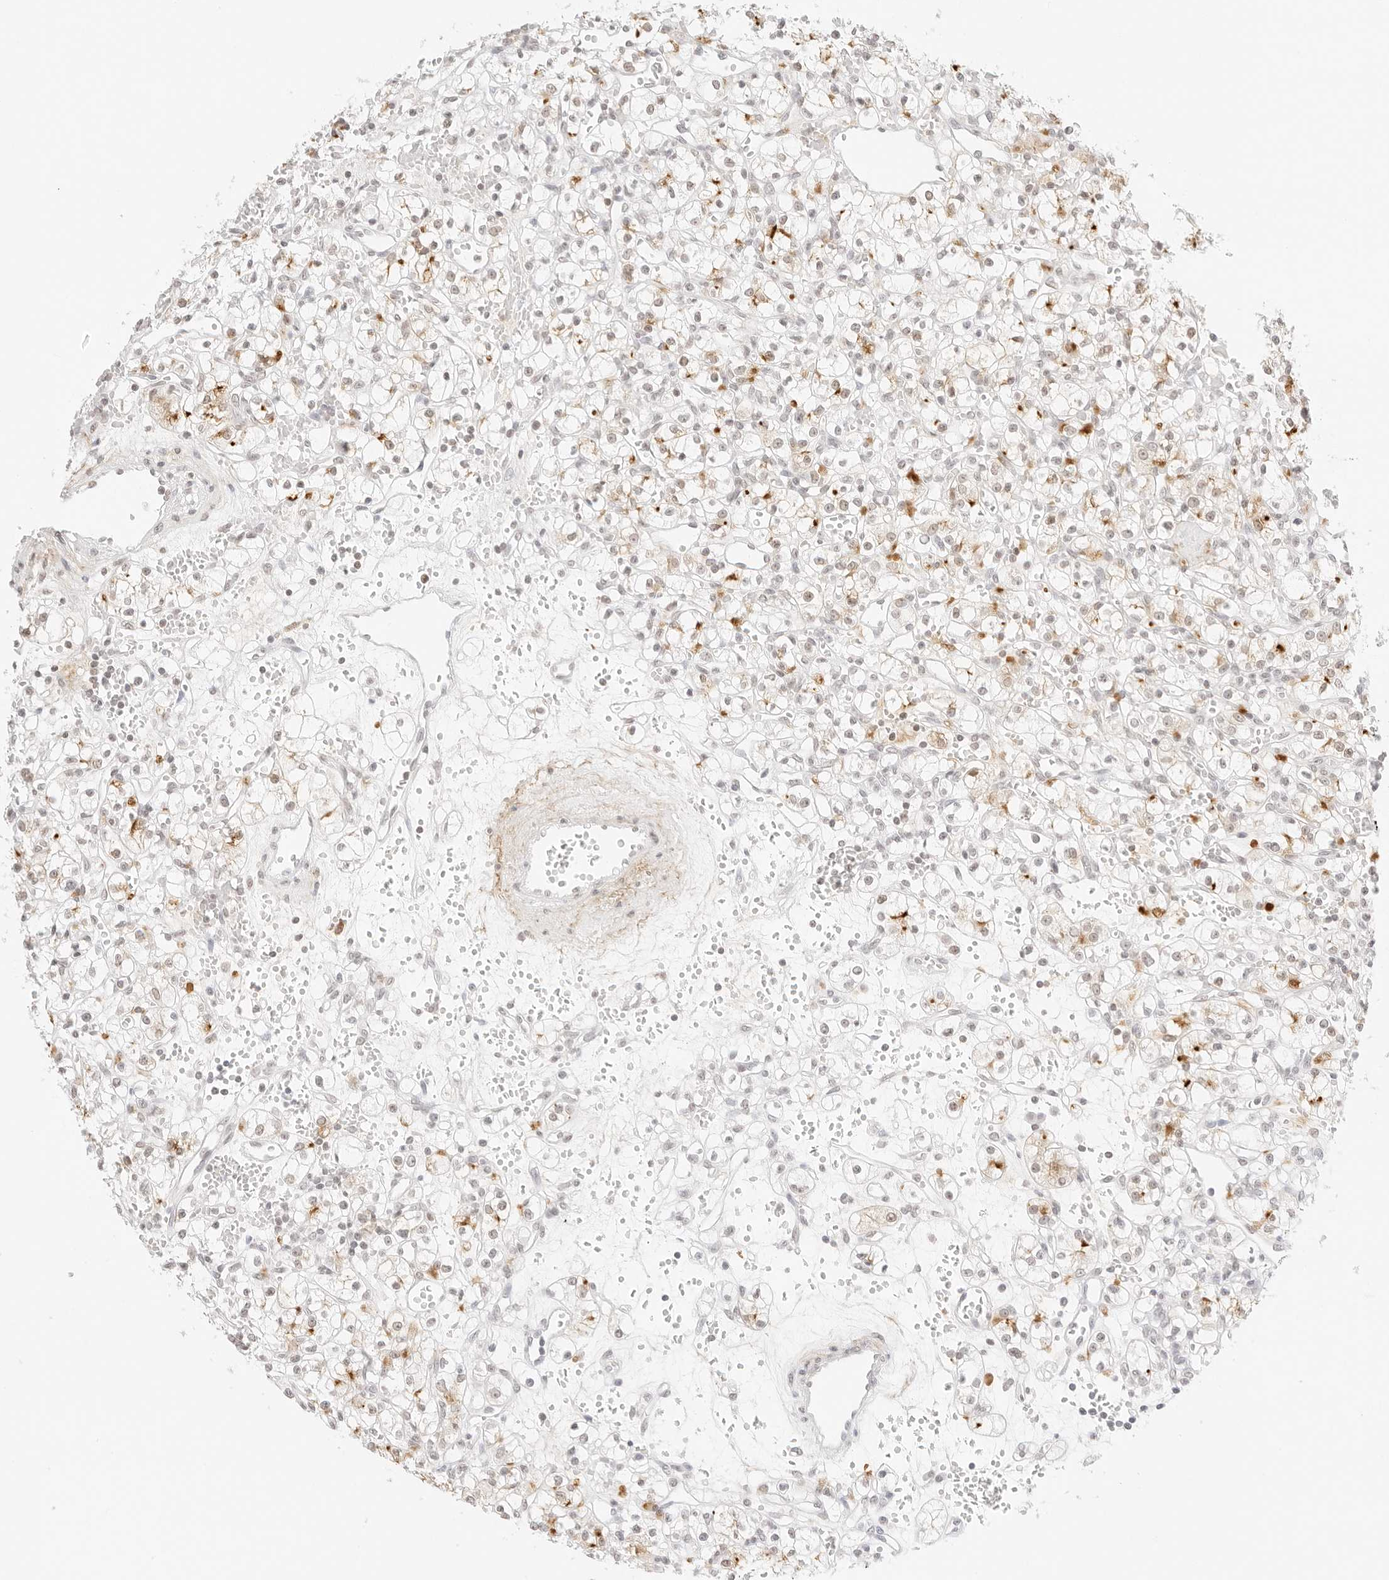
{"staining": {"intensity": "moderate", "quantity": "<25%", "location": "cytoplasmic/membranous"}, "tissue": "renal cancer", "cell_type": "Tumor cells", "image_type": "cancer", "snomed": [{"axis": "morphology", "description": "Adenocarcinoma, NOS"}, {"axis": "topography", "description": "Kidney"}], "caption": "A low amount of moderate cytoplasmic/membranous positivity is identified in approximately <25% of tumor cells in renal adenocarcinoma tissue.", "gene": "FBLN5", "patient": {"sex": "female", "age": 59}}